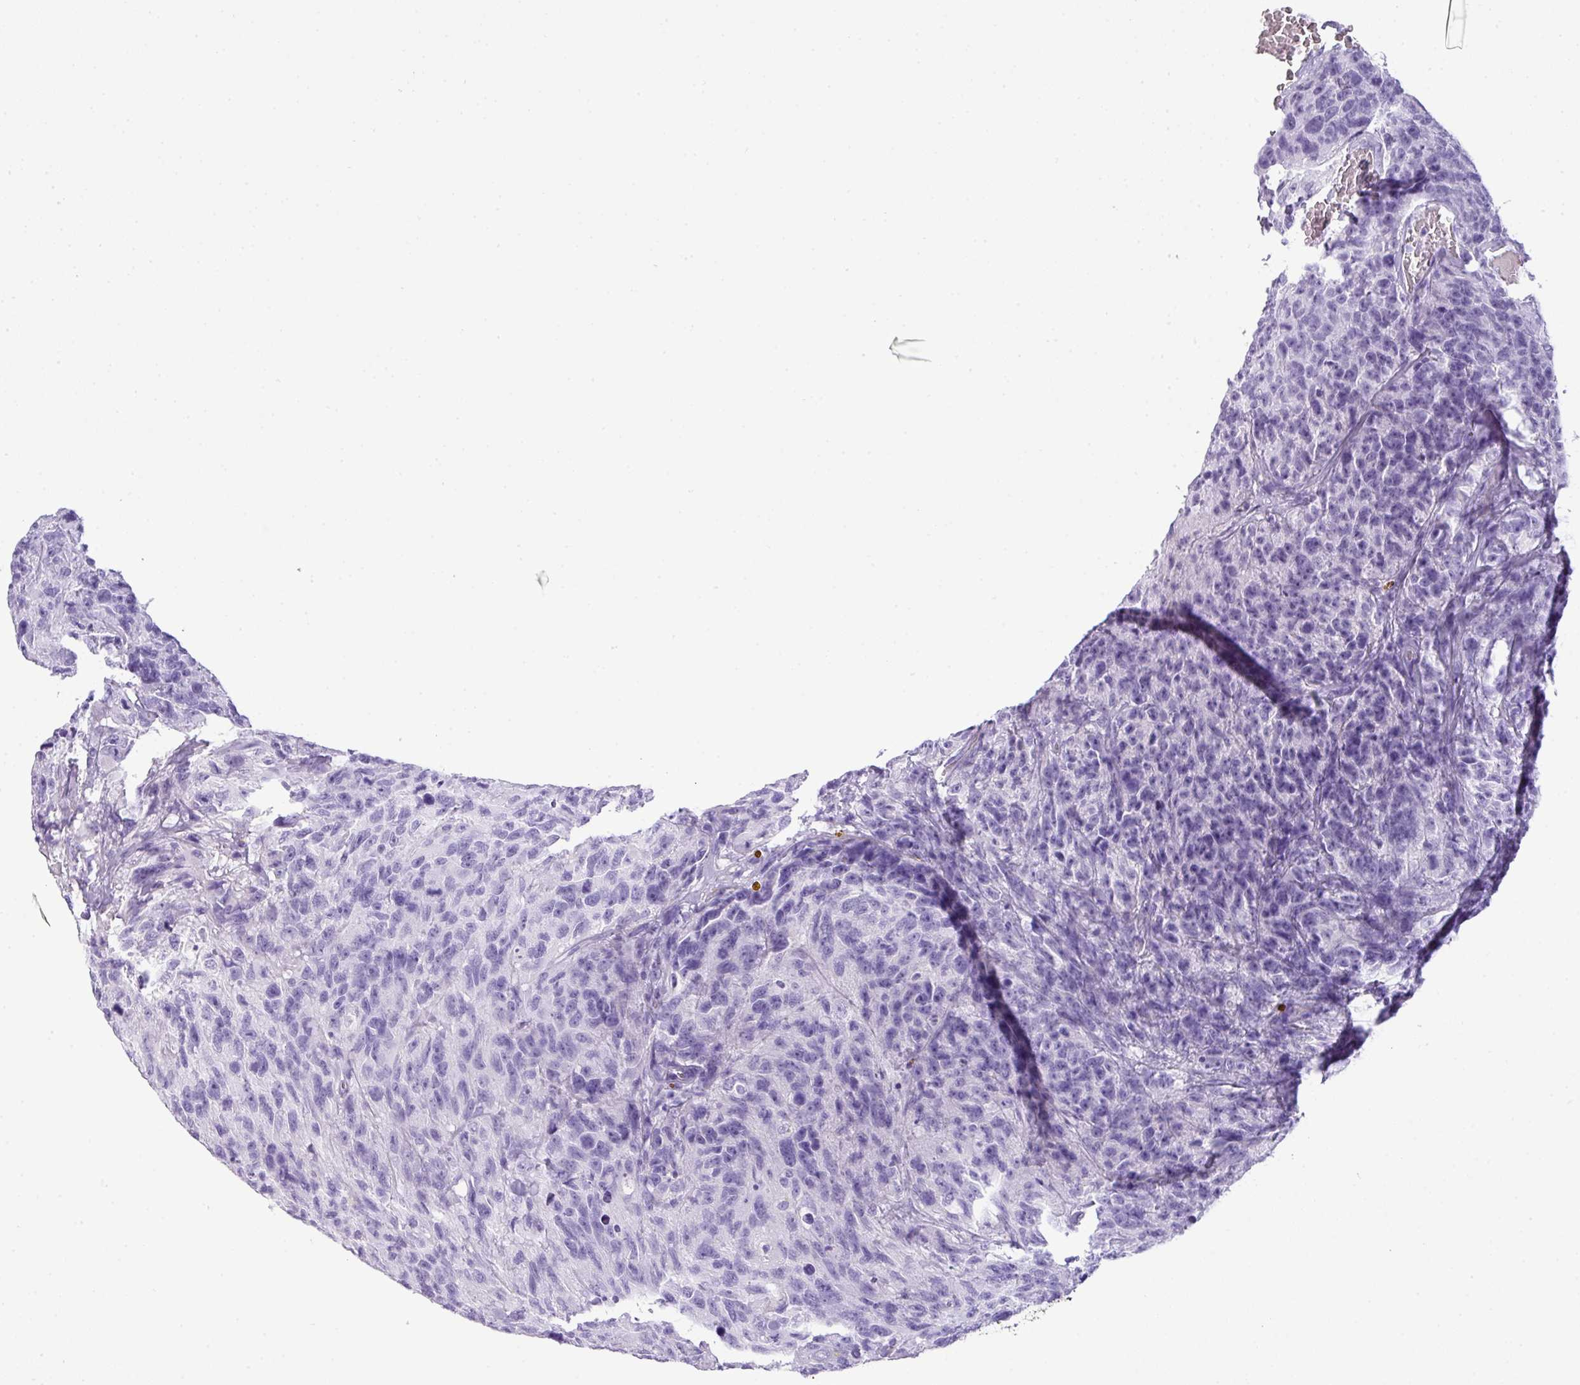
{"staining": {"intensity": "negative", "quantity": "none", "location": "none"}, "tissue": "glioma", "cell_type": "Tumor cells", "image_type": "cancer", "snomed": [{"axis": "morphology", "description": "Glioma, malignant, High grade"}, {"axis": "topography", "description": "Brain"}], "caption": "Tumor cells show no significant staining in glioma. (Stains: DAB IHC with hematoxylin counter stain, Microscopy: brightfield microscopy at high magnification).", "gene": "TNP1", "patient": {"sex": "male", "age": 69}}